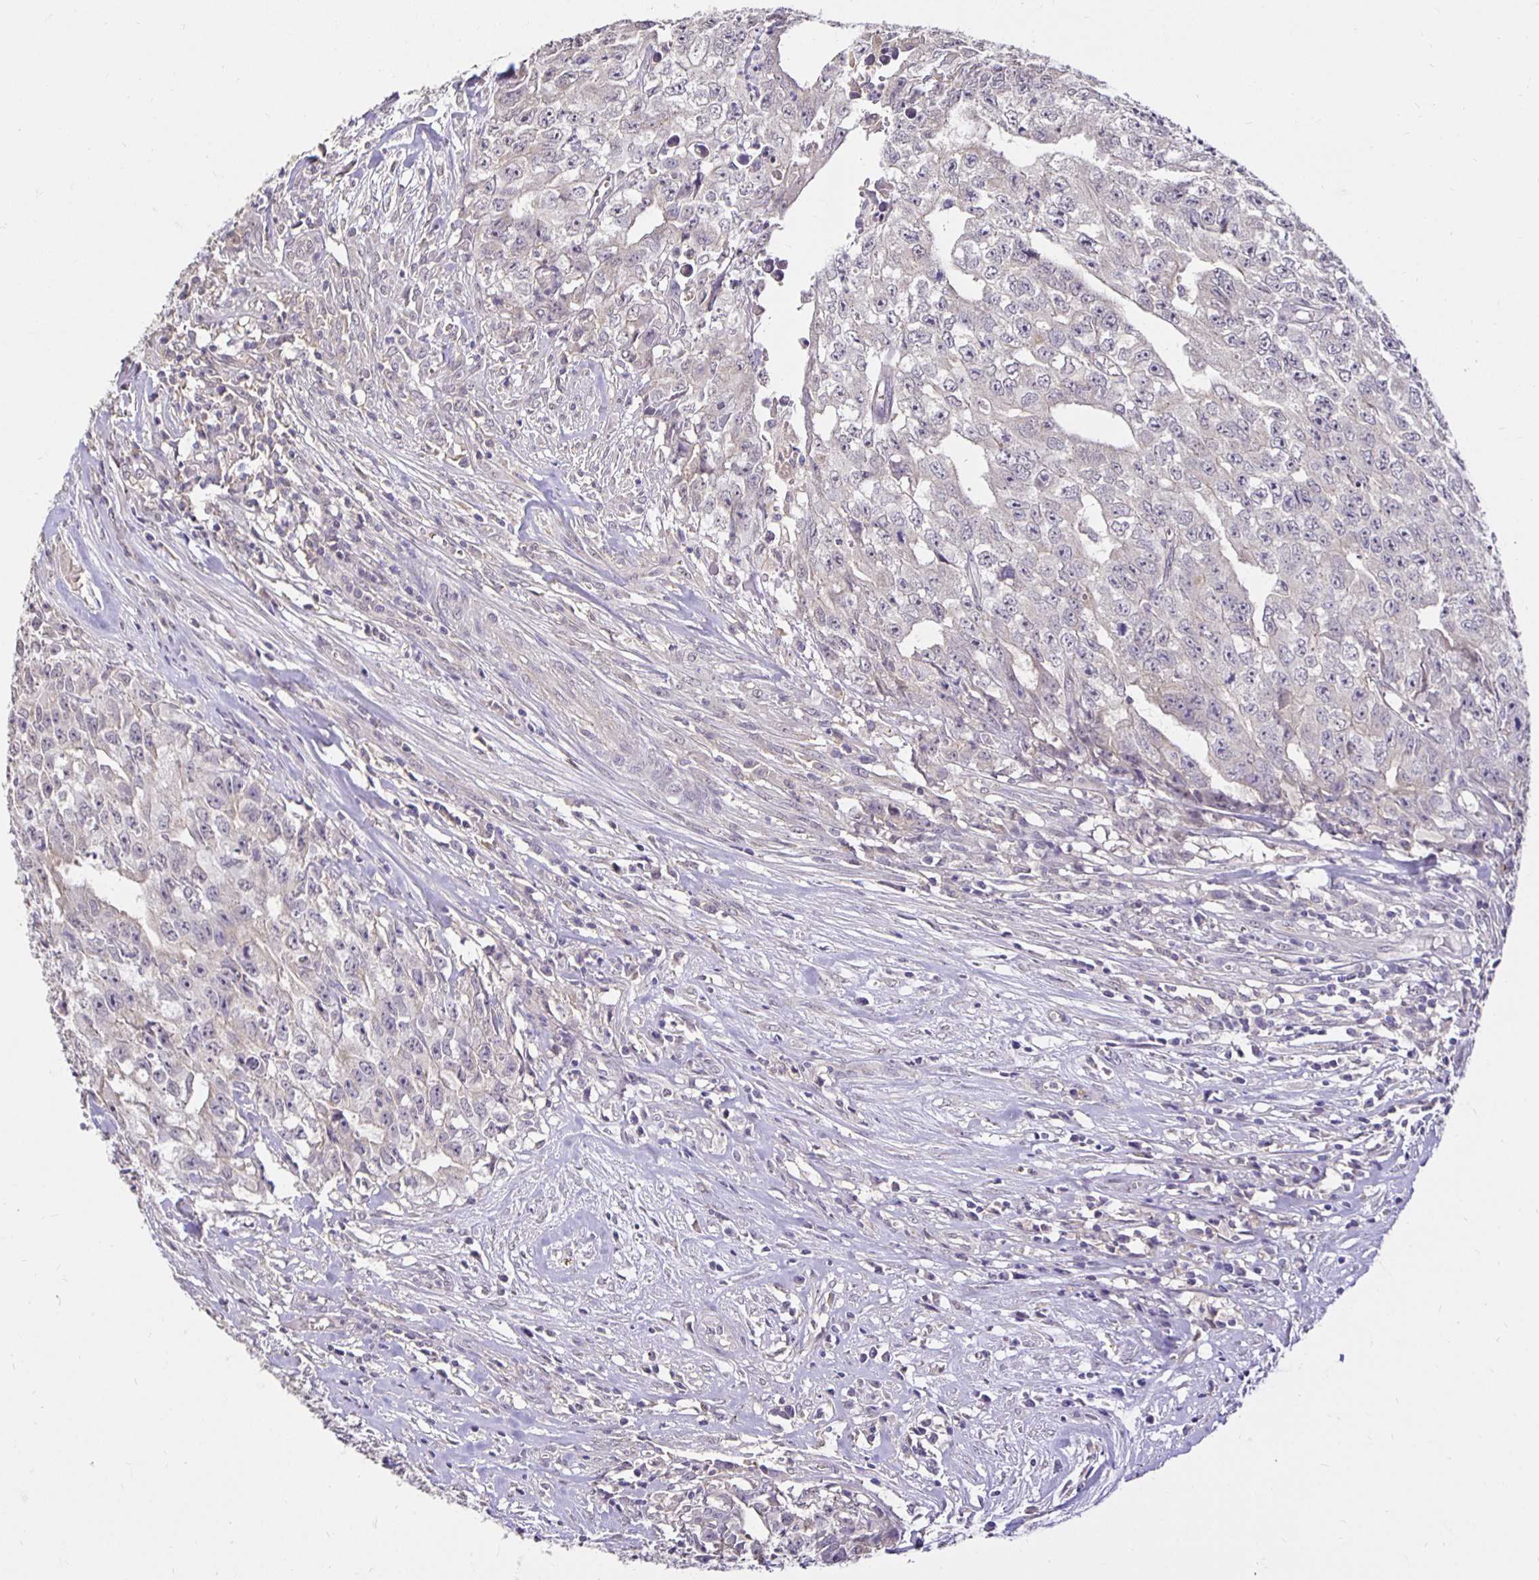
{"staining": {"intensity": "negative", "quantity": "none", "location": "none"}, "tissue": "testis cancer", "cell_type": "Tumor cells", "image_type": "cancer", "snomed": [{"axis": "morphology", "description": "Carcinoma, Embryonal, NOS"}, {"axis": "morphology", "description": "Teratoma, malignant, NOS"}, {"axis": "topography", "description": "Testis"}], "caption": "A high-resolution histopathology image shows immunohistochemistry (IHC) staining of testis cancer, which displays no significant staining in tumor cells.", "gene": "PNPLA3", "patient": {"sex": "male", "age": 24}}